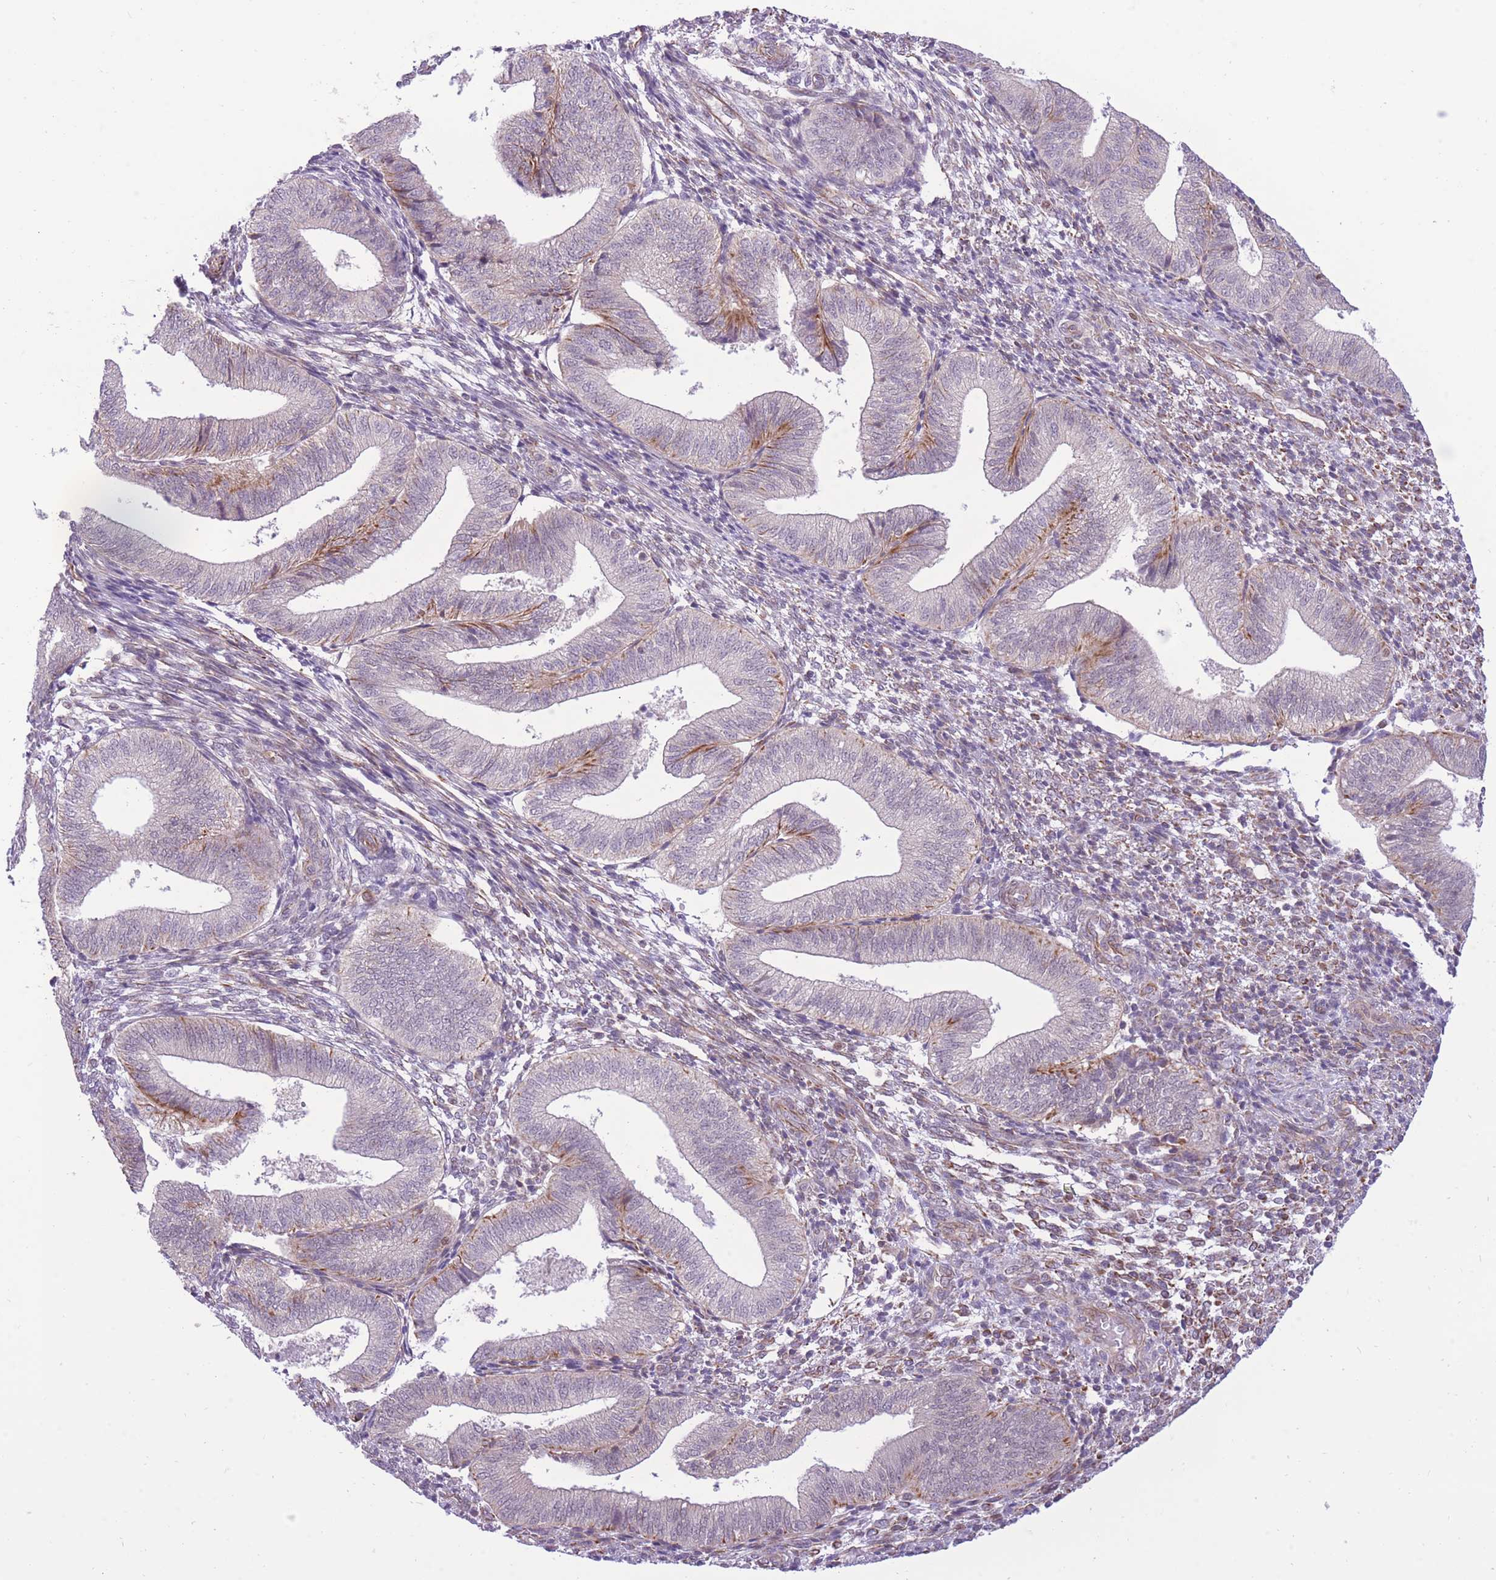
{"staining": {"intensity": "moderate", "quantity": "<25%", "location": "cytoplasmic/membranous"}, "tissue": "endometrium", "cell_type": "Cells in endometrial stroma", "image_type": "normal", "snomed": [{"axis": "morphology", "description": "Normal tissue, NOS"}, {"axis": "topography", "description": "Endometrium"}], "caption": "IHC photomicrograph of benign endometrium: human endometrium stained using IHC demonstrates low levels of moderate protein expression localized specifically in the cytoplasmic/membranous of cells in endometrial stroma, appearing as a cytoplasmic/membranous brown color.", "gene": "ELL", "patient": {"sex": "female", "age": 34}}